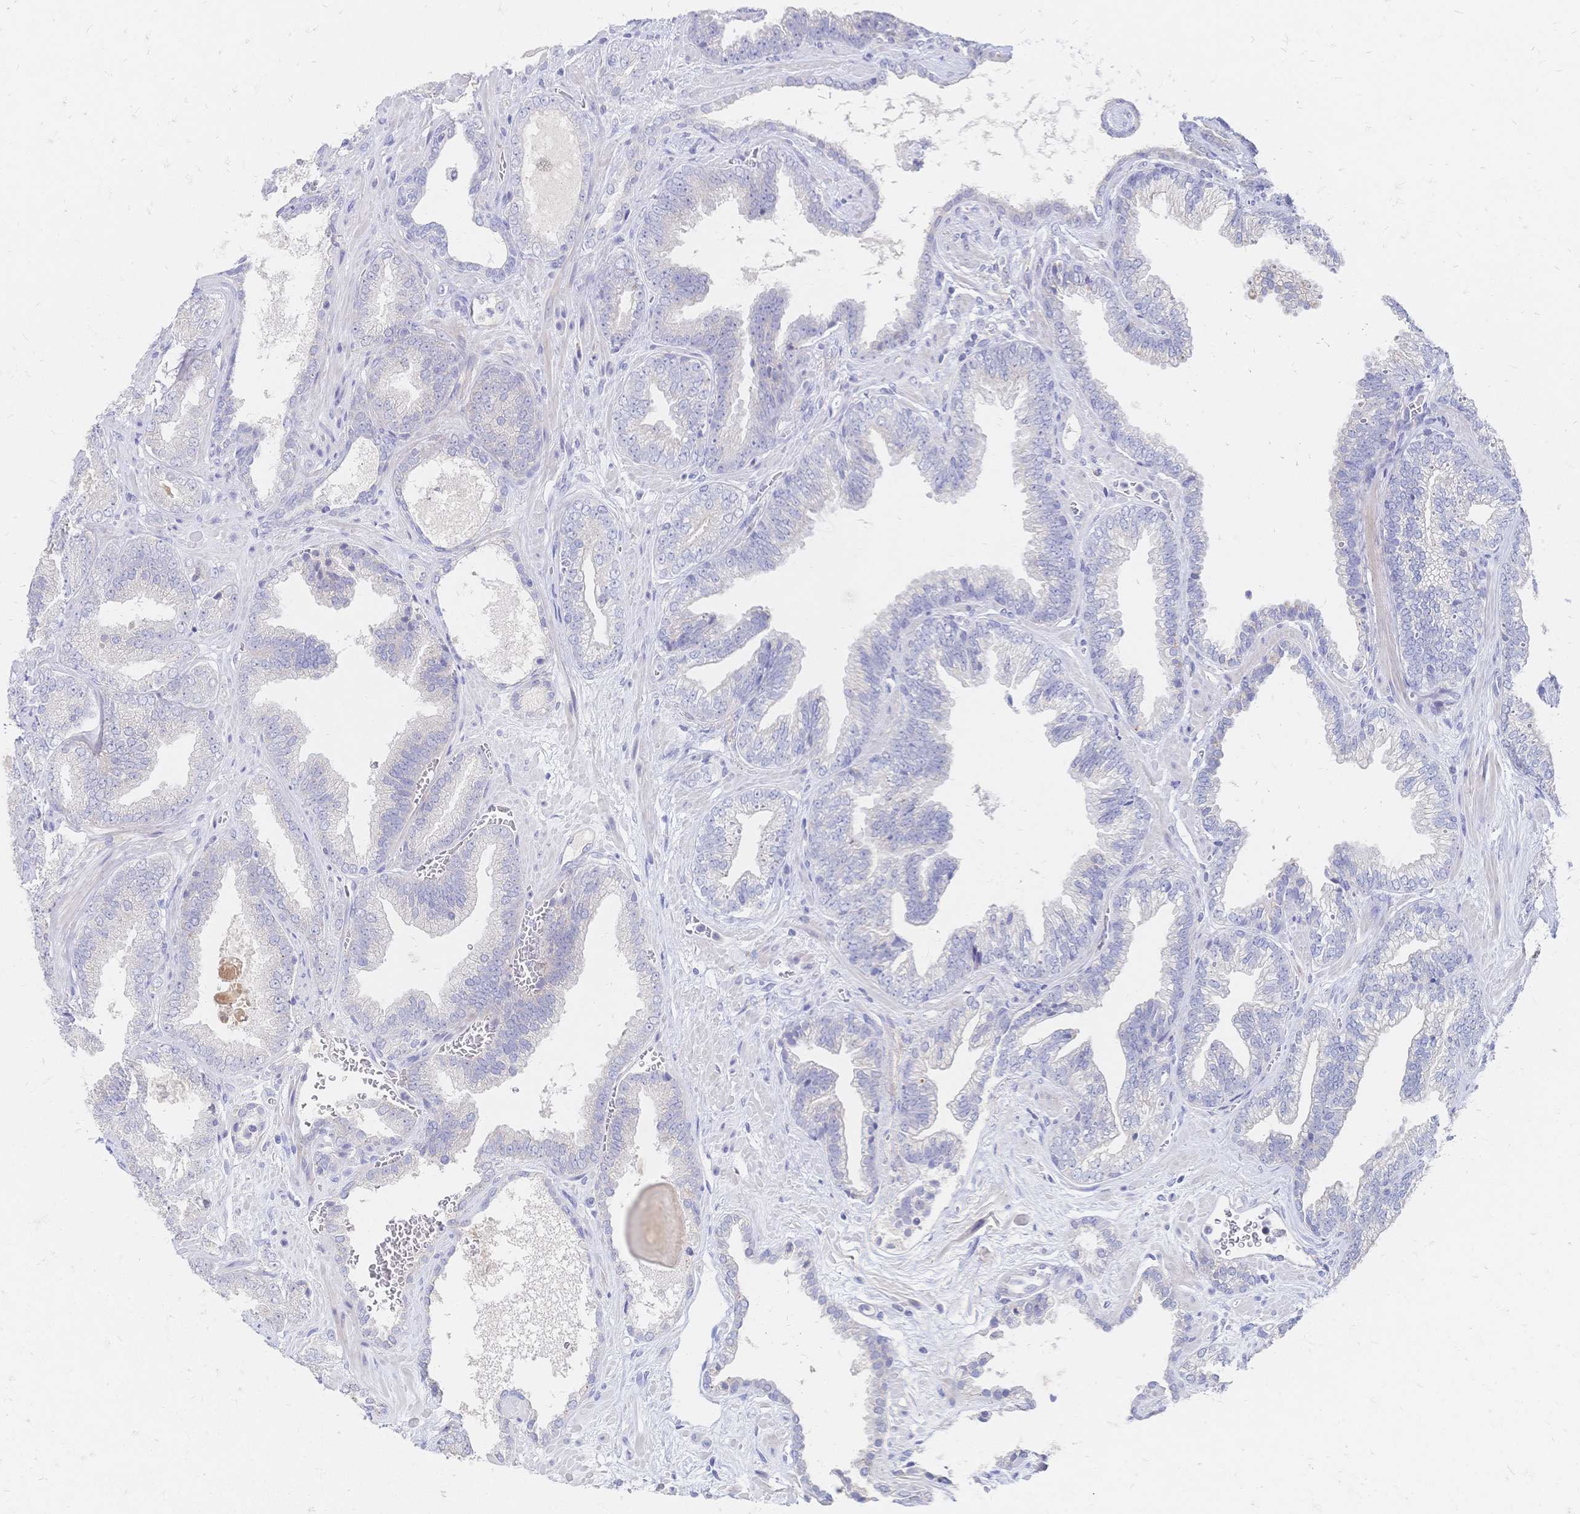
{"staining": {"intensity": "negative", "quantity": "none", "location": "none"}, "tissue": "prostate cancer", "cell_type": "Tumor cells", "image_type": "cancer", "snomed": [{"axis": "morphology", "description": "Adenocarcinoma, High grade"}, {"axis": "topography", "description": "Prostate"}], "caption": "Image shows no protein positivity in tumor cells of high-grade adenocarcinoma (prostate) tissue. The staining is performed using DAB (3,3'-diaminobenzidine) brown chromogen with nuclei counter-stained in using hematoxylin.", "gene": "VWC2L", "patient": {"sex": "male", "age": 68}}